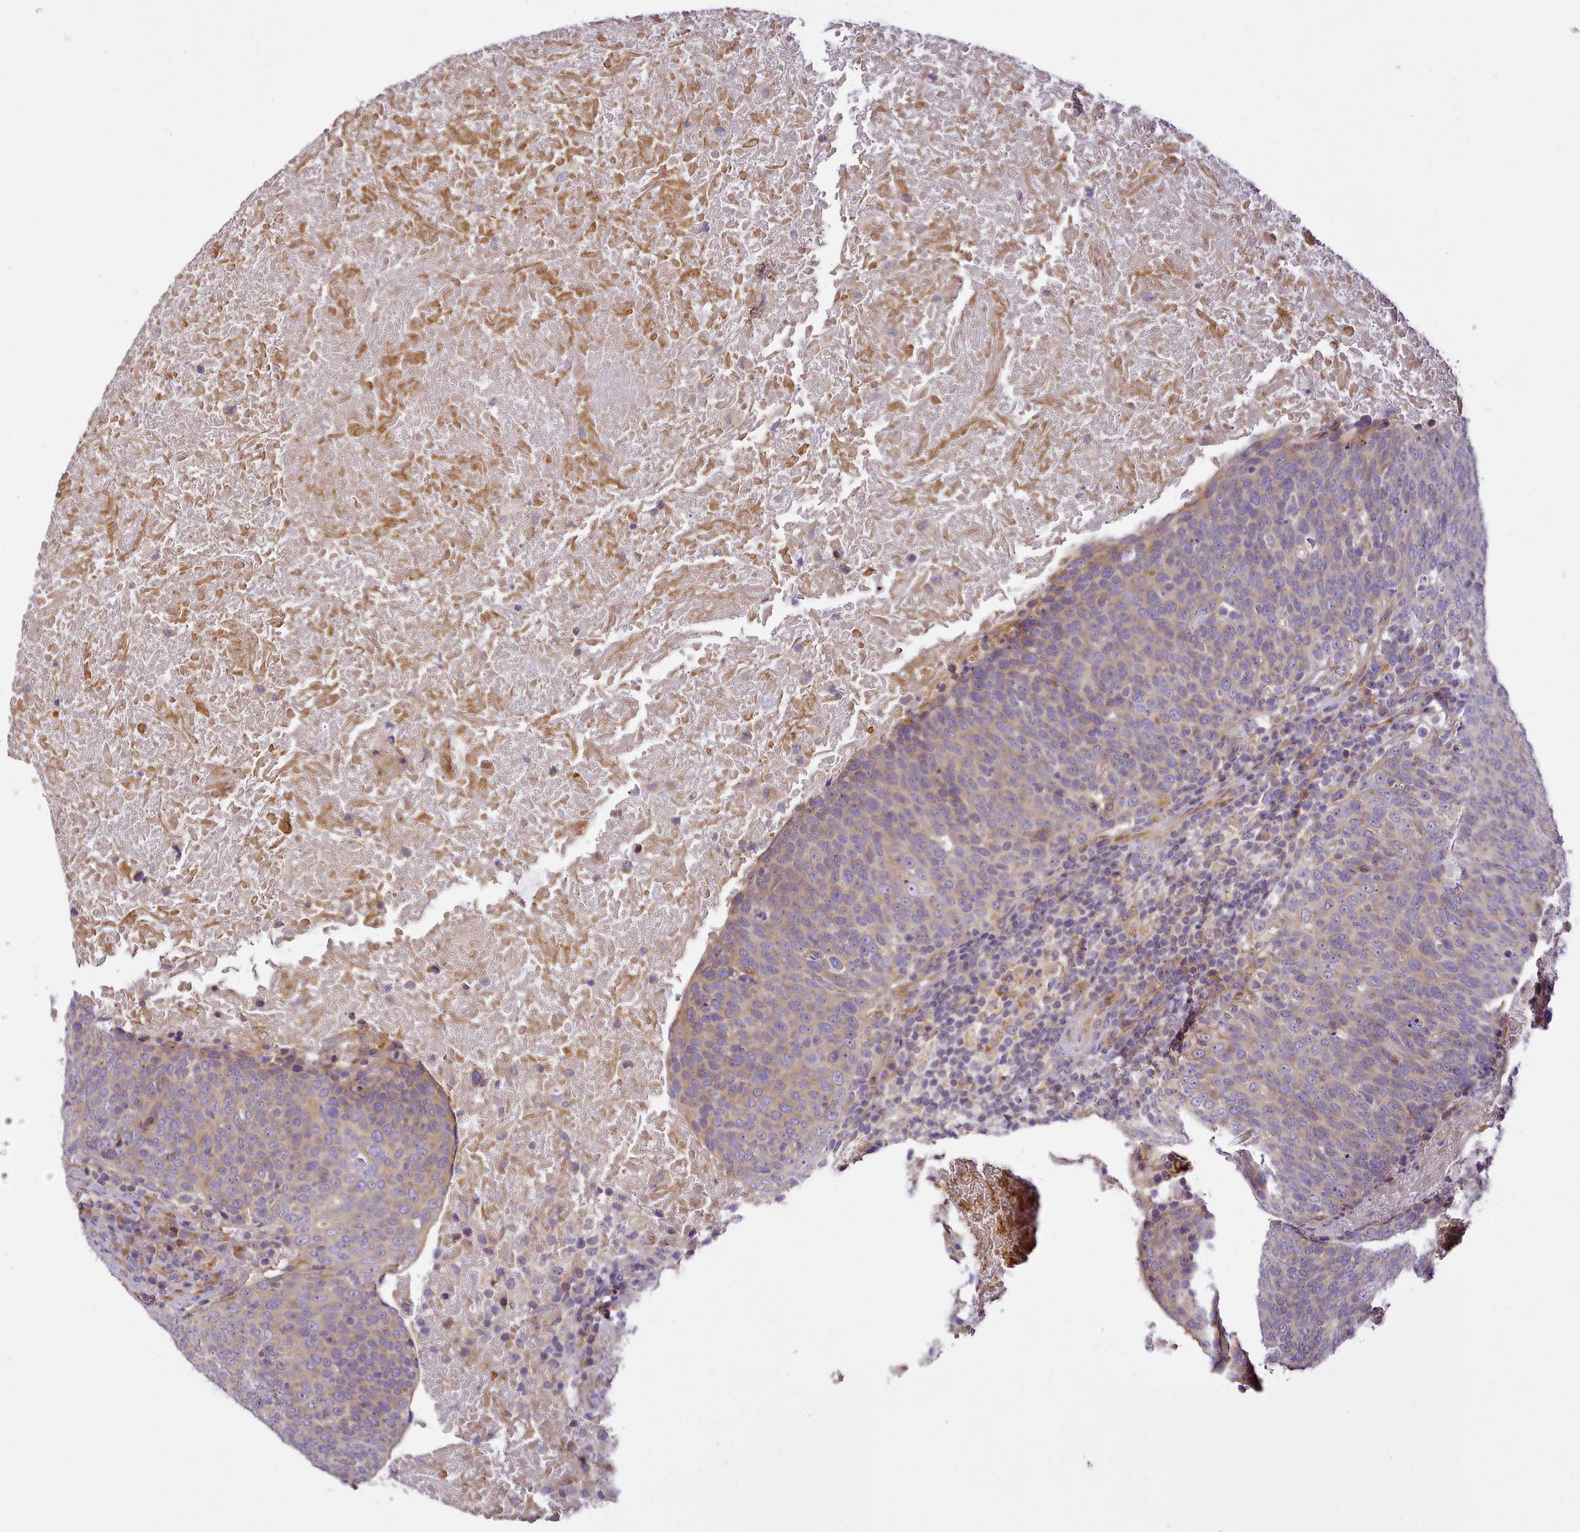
{"staining": {"intensity": "weak", "quantity": "<25%", "location": "cytoplasmic/membranous"}, "tissue": "head and neck cancer", "cell_type": "Tumor cells", "image_type": "cancer", "snomed": [{"axis": "morphology", "description": "Squamous cell carcinoma, NOS"}, {"axis": "morphology", "description": "Squamous cell carcinoma, metastatic, NOS"}, {"axis": "topography", "description": "Lymph node"}, {"axis": "topography", "description": "Head-Neck"}], "caption": "DAB immunohistochemical staining of head and neck squamous cell carcinoma shows no significant positivity in tumor cells.", "gene": "NBPF1", "patient": {"sex": "male", "age": 62}}